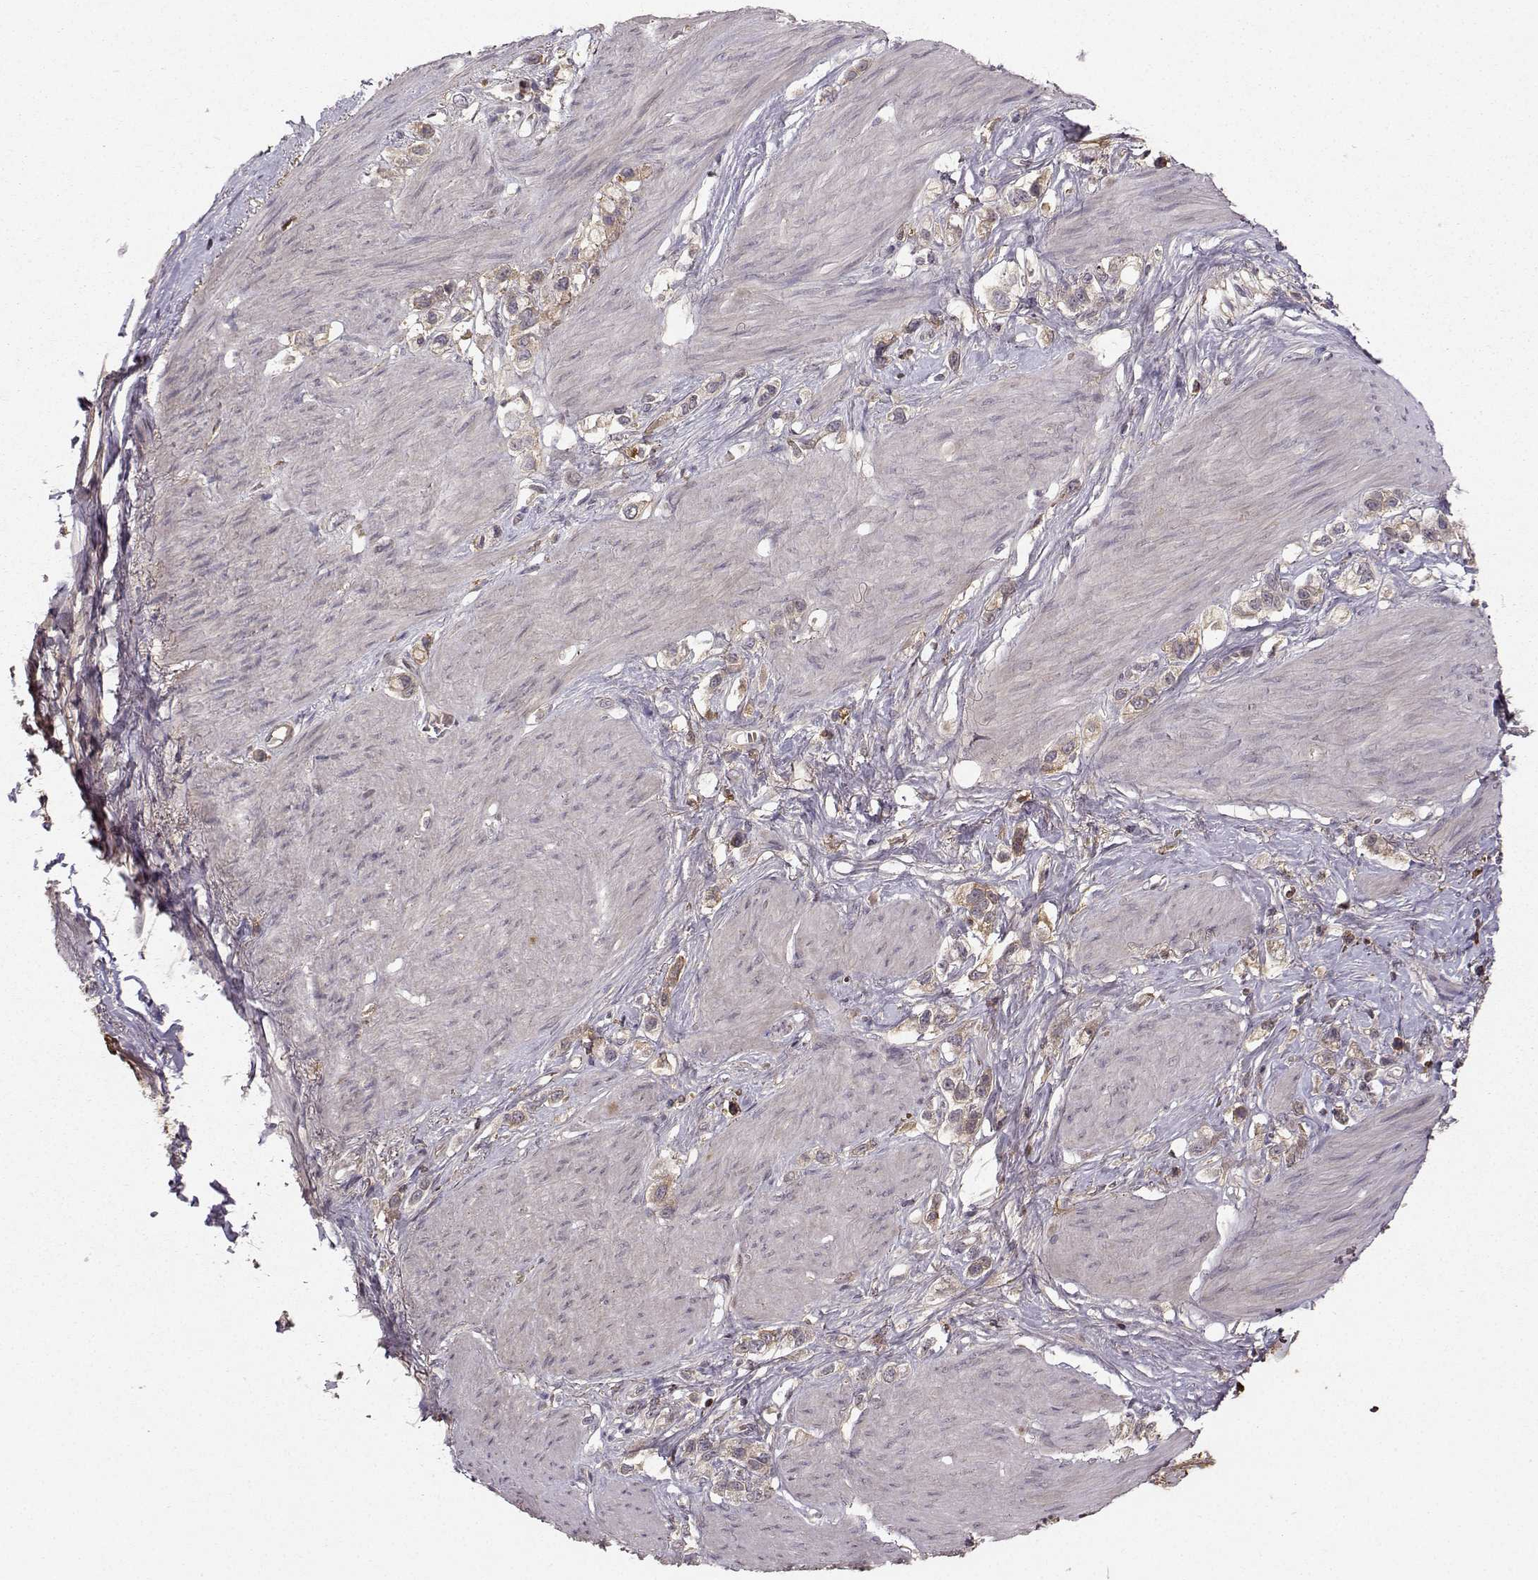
{"staining": {"intensity": "weak", "quantity": "25%-75%", "location": "cytoplasmic/membranous"}, "tissue": "stomach cancer", "cell_type": "Tumor cells", "image_type": "cancer", "snomed": [{"axis": "morphology", "description": "Normal tissue, NOS"}, {"axis": "morphology", "description": "Adenocarcinoma, NOS"}, {"axis": "morphology", "description": "Adenocarcinoma, High grade"}, {"axis": "topography", "description": "Stomach, upper"}, {"axis": "topography", "description": "Stomach"}], "caption": "IHC (DAB) staining of stomach high-grade adenocarcinoma displays weak cytoplasmic/membranous protein expression in about 25%-75% of tumor cells. Using DAB (3,3'-diaminobenzidine) (brown) and hematoxylin (blue) stains, captured at high magnification using brightfield microscopy.", "gene": "WNT6", "patient": {"sex": "female", "age": 65}}